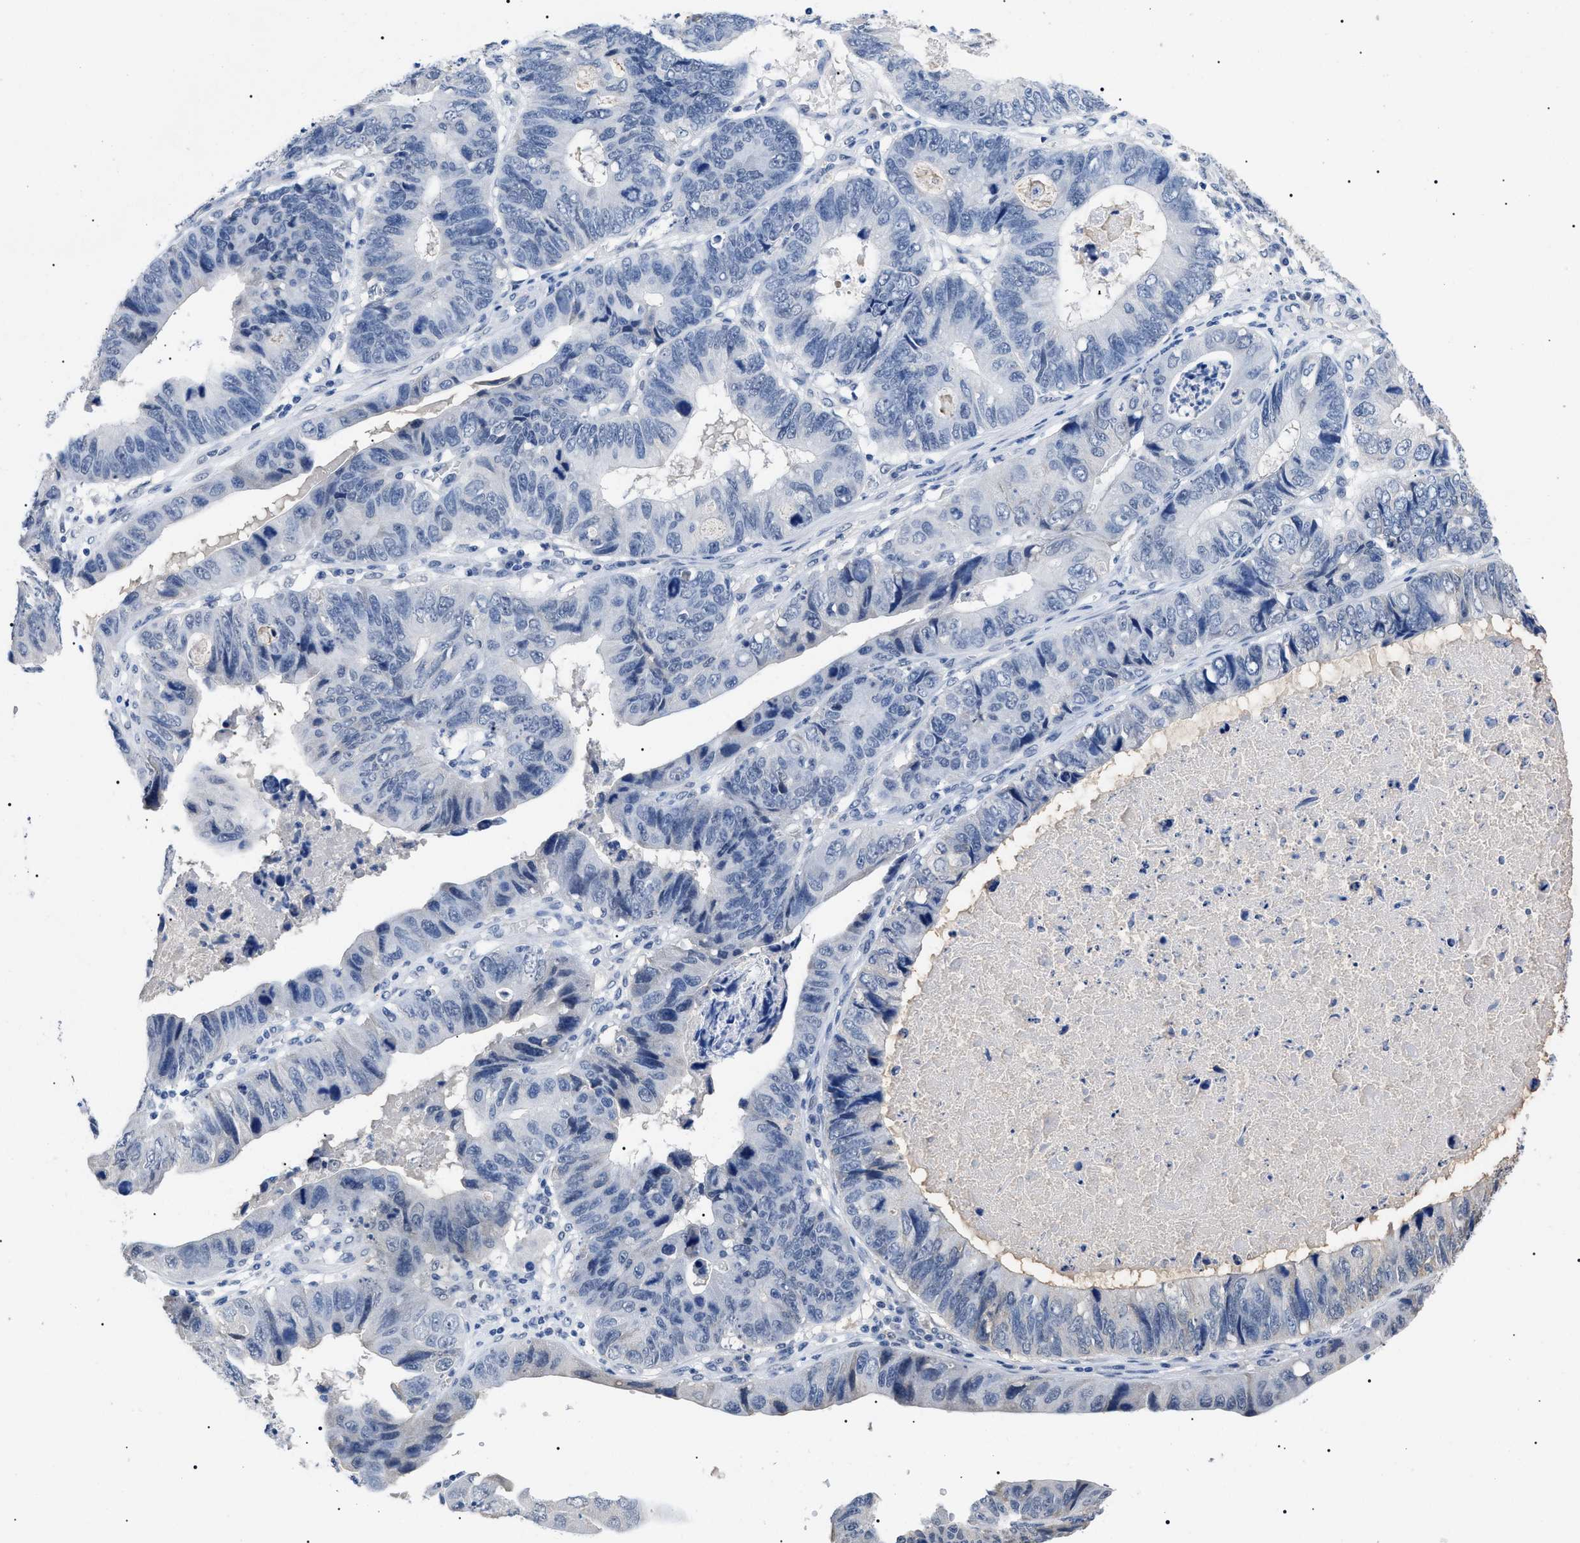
{"staining": {"intensity": "negative", "quantity": "none", "location": "none"}, "tissue": "stomach cancer", "cell_type": "Tumor cells", "image_type": "cancer", "snomed": [{"axis": "morphology", "description": "Adenocarcinoma, NOS"}, {"axis": "topography", "description": "Stomach"}], "caption": "High magnification brightfield microscopy of adenocarcinoma (stomach) stained with DAB (3,3'-diaminobenzidine) (brown) and counterstained with hematoxylin (blue): tumor cells show no significant positivity.", "gene": "PRRT2", "patient": {"sex": "male", "age": 59}}